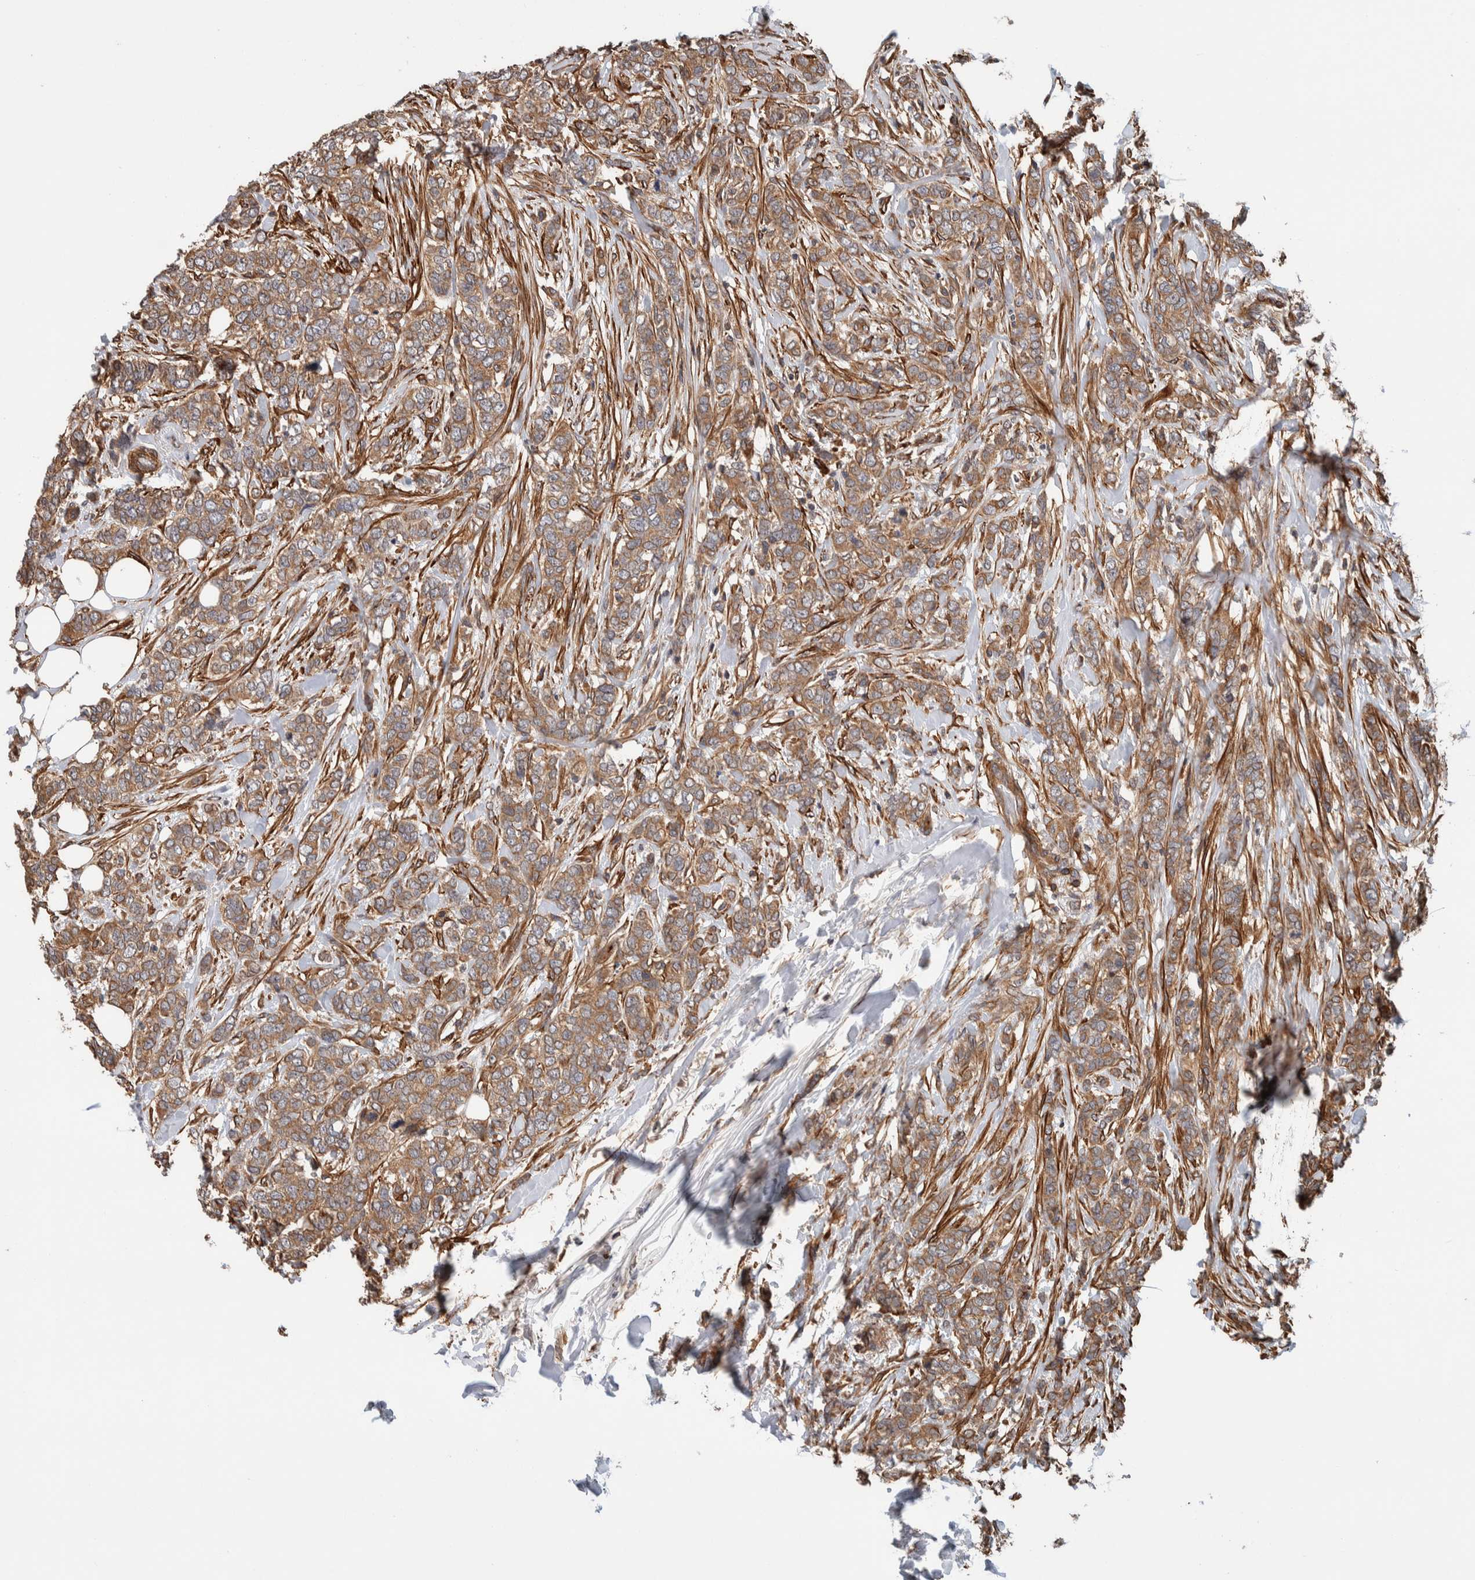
{"staining": {"intensity": "weak", "quantity": ">75%", "location": "cytoplasmic/membranous"}, "tissue": "breast cancer", "cell_type": "Tumor cells", "image_type": "cancer", "snomed": [{"axis": "morphology", "description": "Lobular carcinoma"}, {"axis": "topography", "description": "Skin"}, {"axis": "topography", "description": "Breast"}], "caption": "IHC (DAB (3,3'-diaminobenzidine)) staining of lobular carcinoma (breast) displays weak cytoplasmic/membranous protein positivity in approximately >75% of tumor cells. The staining was performed using DAB (3,3'-diaminobenzidine), with brown indicating positive protein expression. Nuclei are stained blue with hematoxylin.", "gene": "SYNRG", "patient": {"sex": "female", "age": 46}}